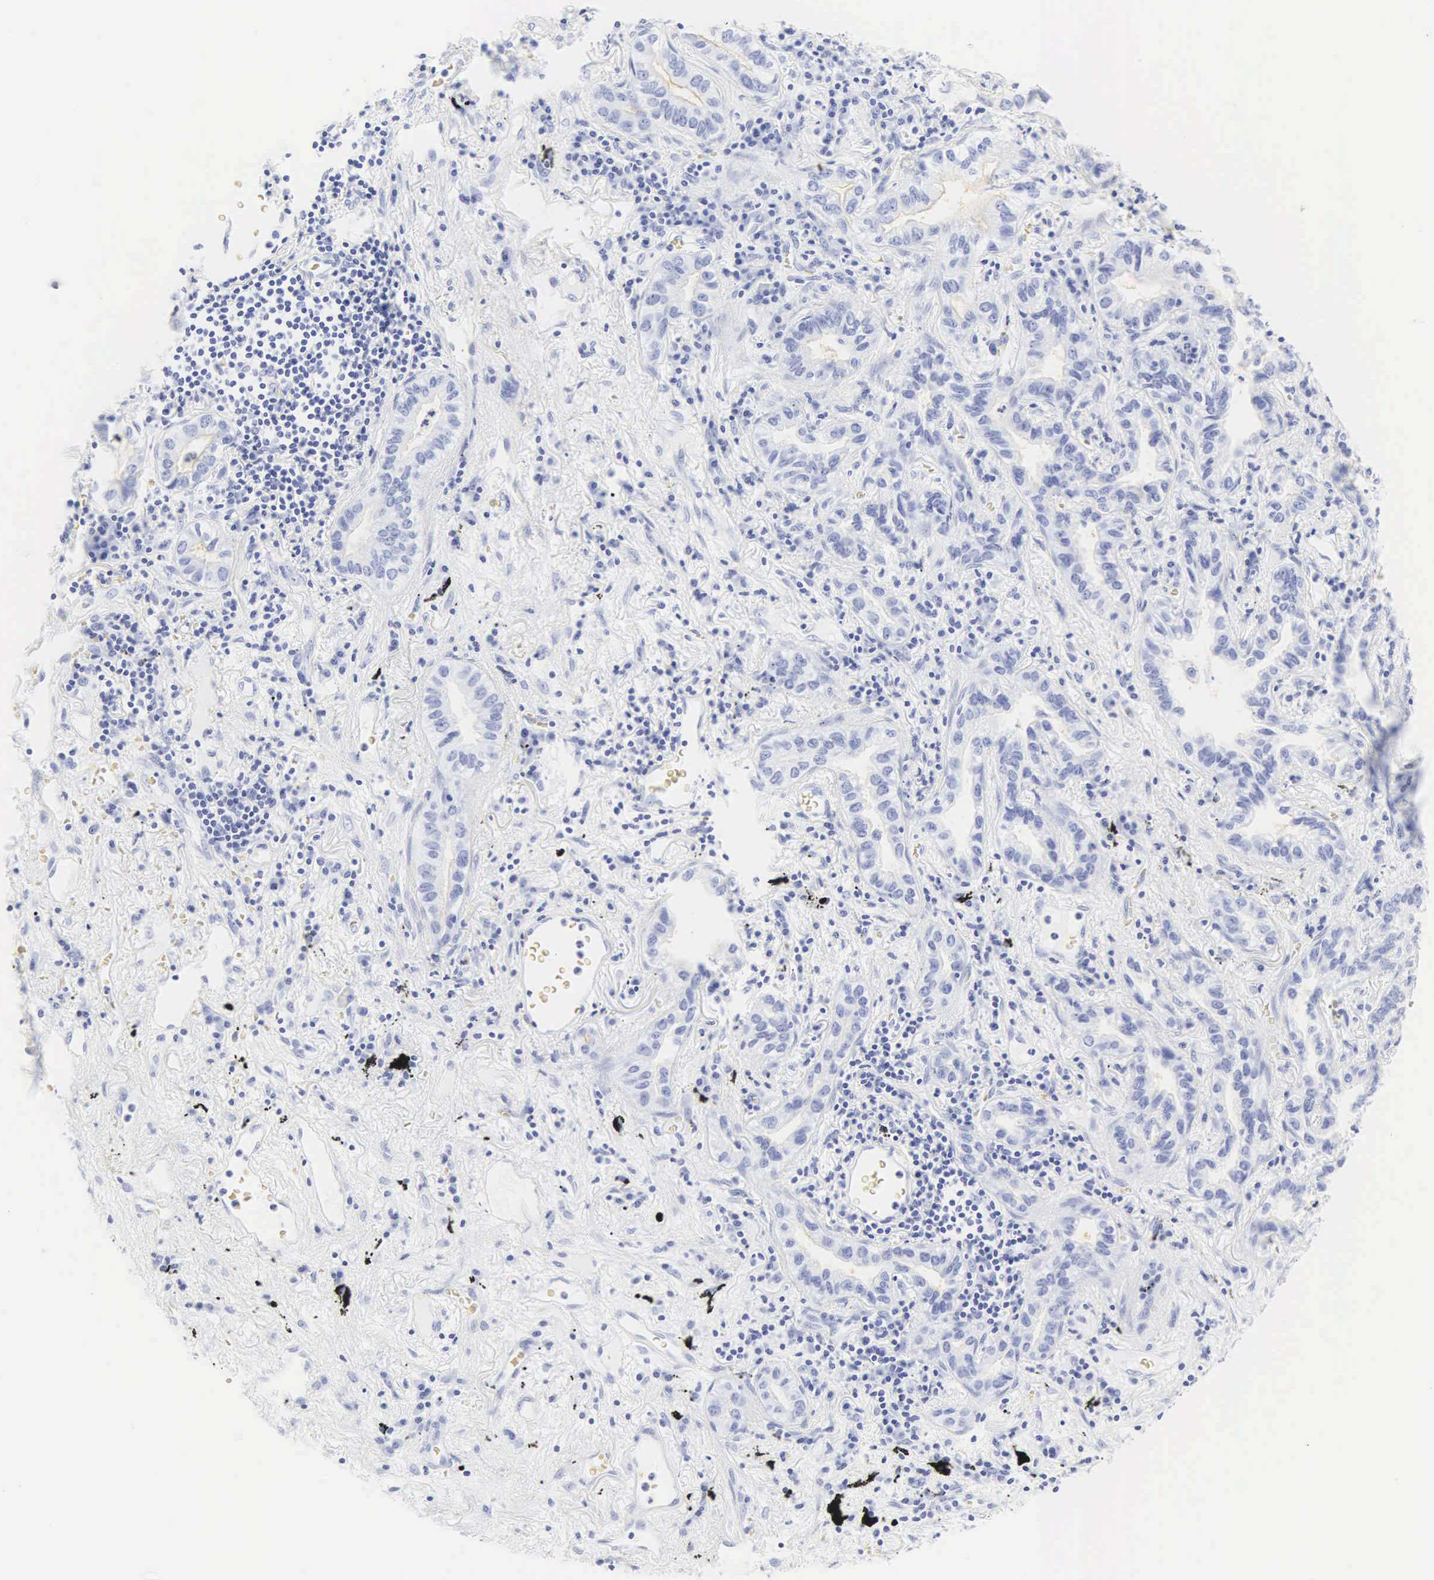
{"staining": {"intensity": "negative", "quantity": "none", "location": "none"}, "tissue": "lung cancer", "cell_type": "Tumor cells", "image_type": "cancer", "snomed": [{"axis": "morphology", "description": "Adenocarcinoma, NOS"}, {"axis": "topography", "description": "Lung"}], "caption": "There is no significant positivity in tumor cells of lung adenocarcinoma. (DAB (3,3'-diaminobenzidine) immunohistochemistry (IHC), high magnification).", "gene": "CGB3", "patient": {"sex": "female", "age": 50}}